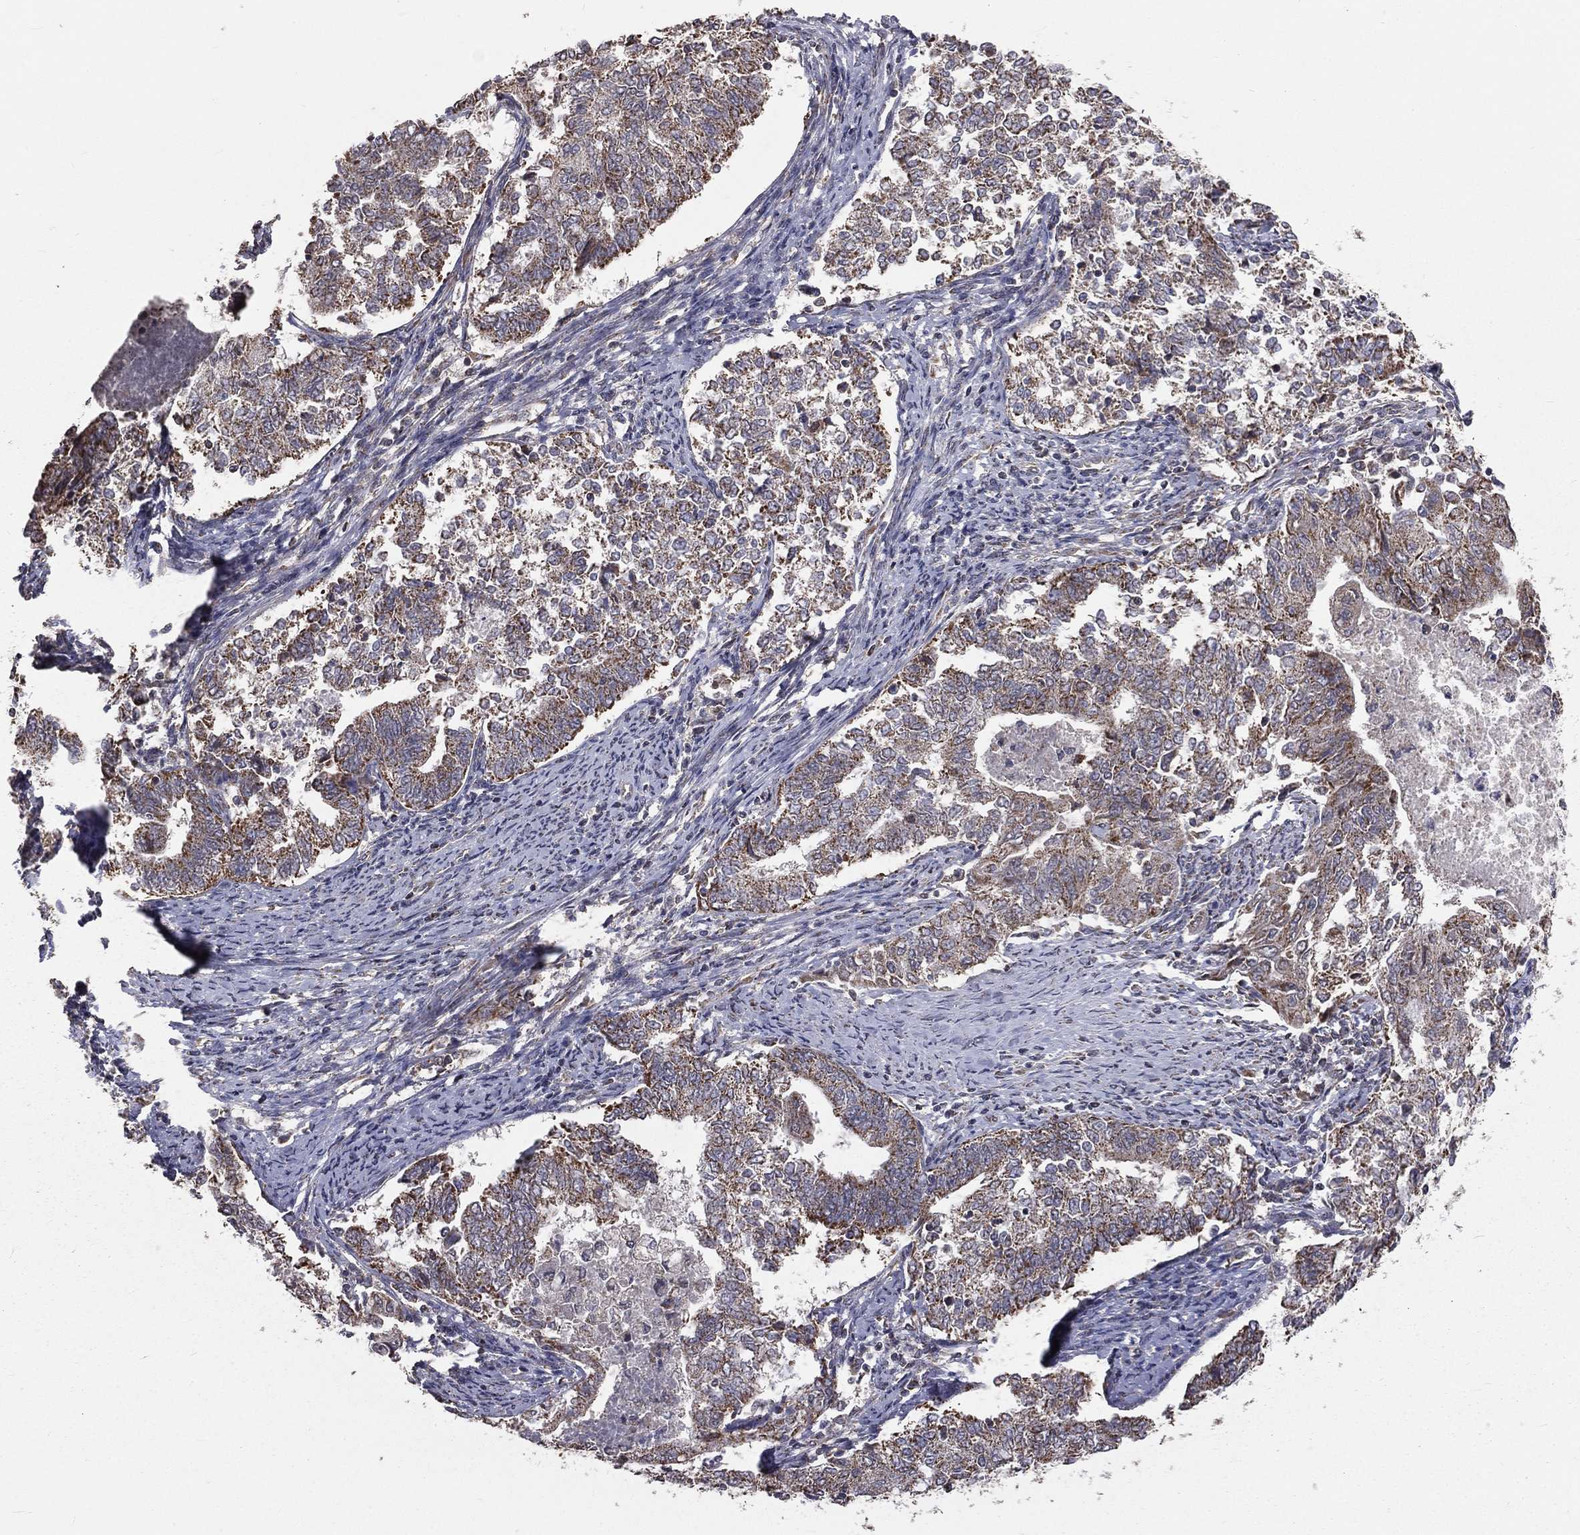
{"staining": {"intensity": "weak", "quantity": "25%-75%", "location": "cytoplasmic/membranous"}, "tissue": "endometrial cancer", "cell_type": "Tumor cells", "image_type": "cancer", "snomed": [{"axis": "morphology", "description": "Adenocarcinoma, NOS"}, {"axis": "topography", "description": "Endometrium"}], "caption": "Endometrial cancer (adenocarcinoma) stained with a brown dye shows weak cytoplasmic/membranous positive positivity in about 25%-75% of tumor cells.", "gene": "MRPL46", "patient": {"sex": "female", "age": 65}}